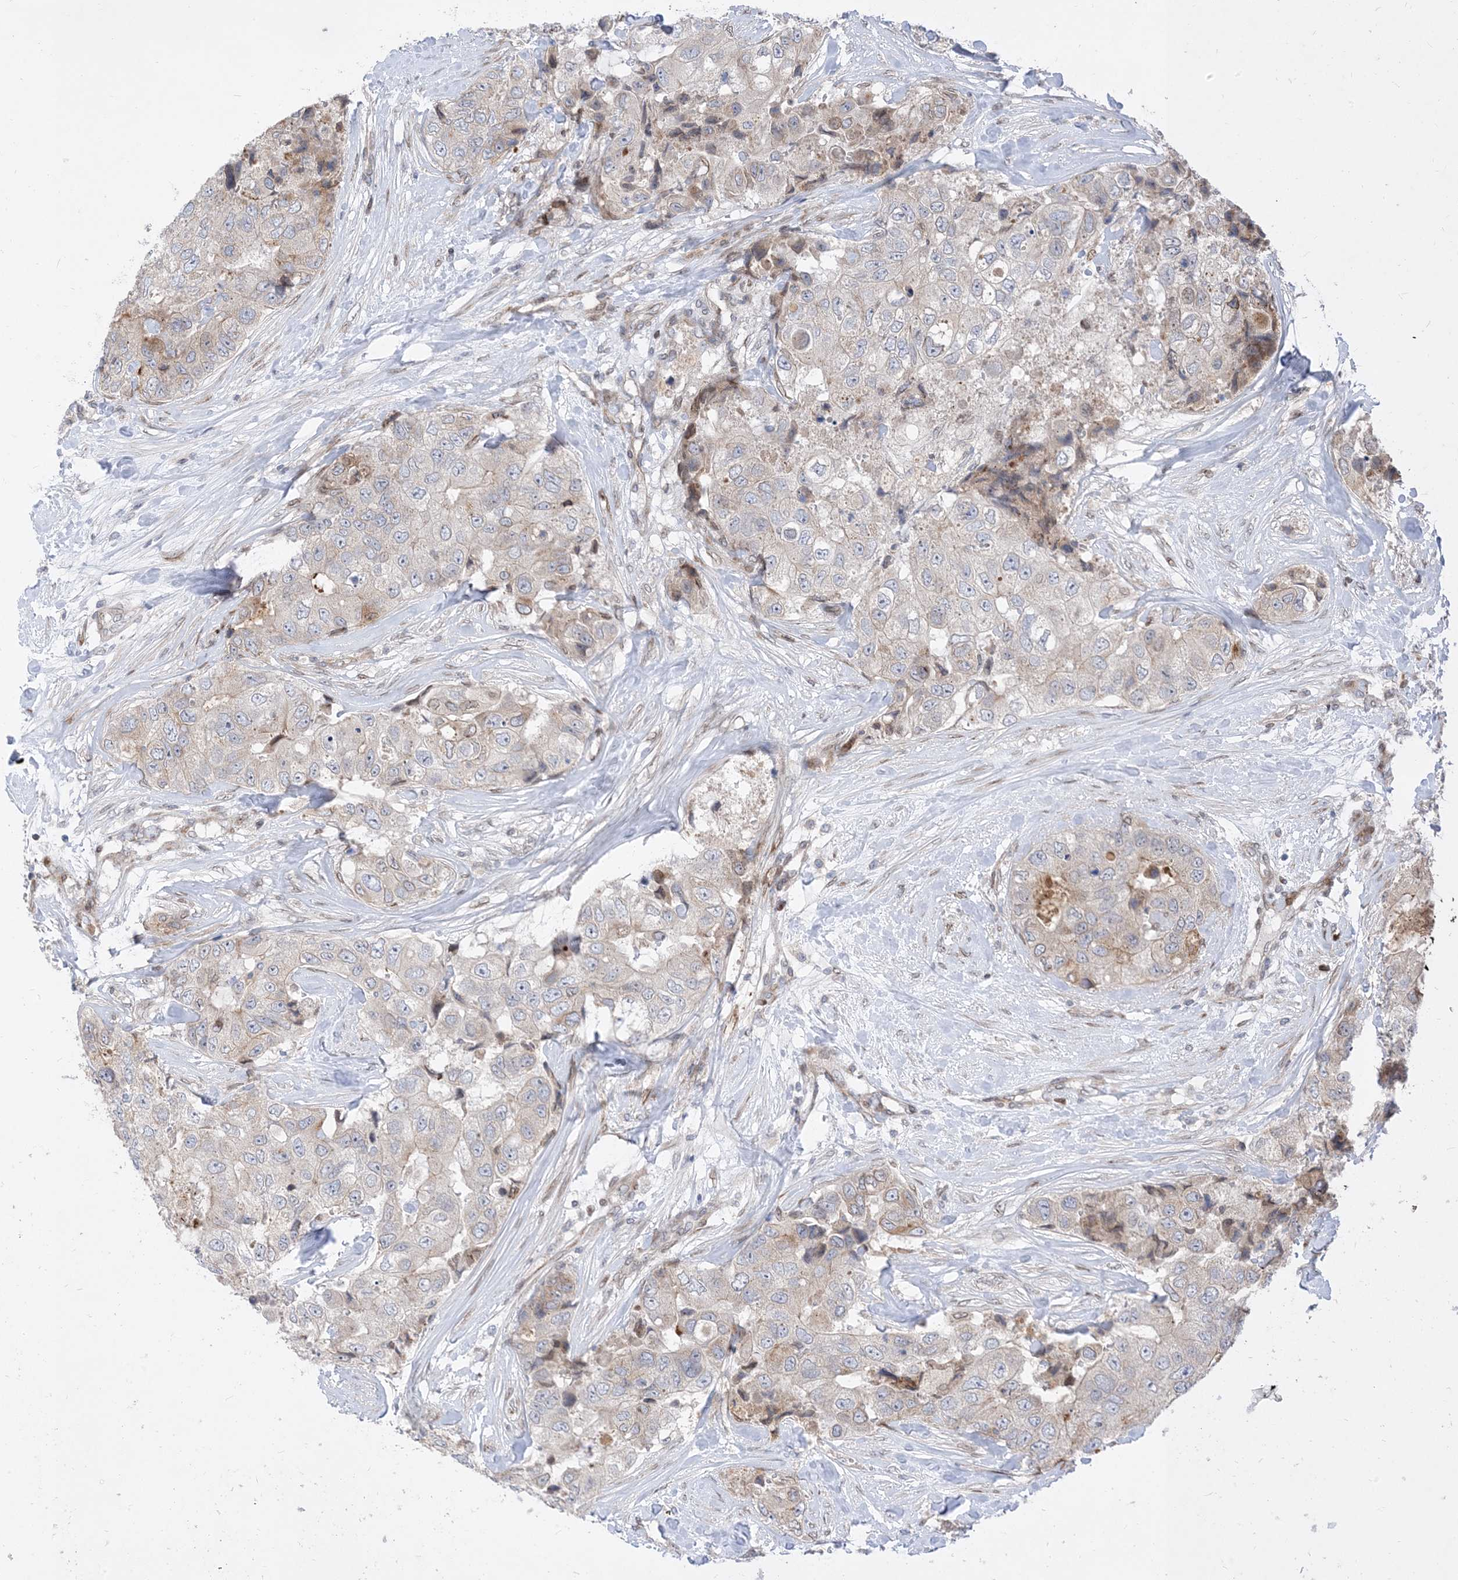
{"staining": {"intensity": "negative", "quantity": "none", "location": "none"}, "tissue": "breast cancer", "cell_type": "Tumor cells", "image_type": "cancer", "snomed": [{"axis": "morphology", "description": "Duct carcinoma"}, {"axis": "topography", "description": "Breast"}], "caption": "This is a histopathology image of IHC staining of breast intraductal carcinoma, which shows no expression in tumor cells.", "gene": "TYSND1", "patient": {"sex": "female", "age": 62}}